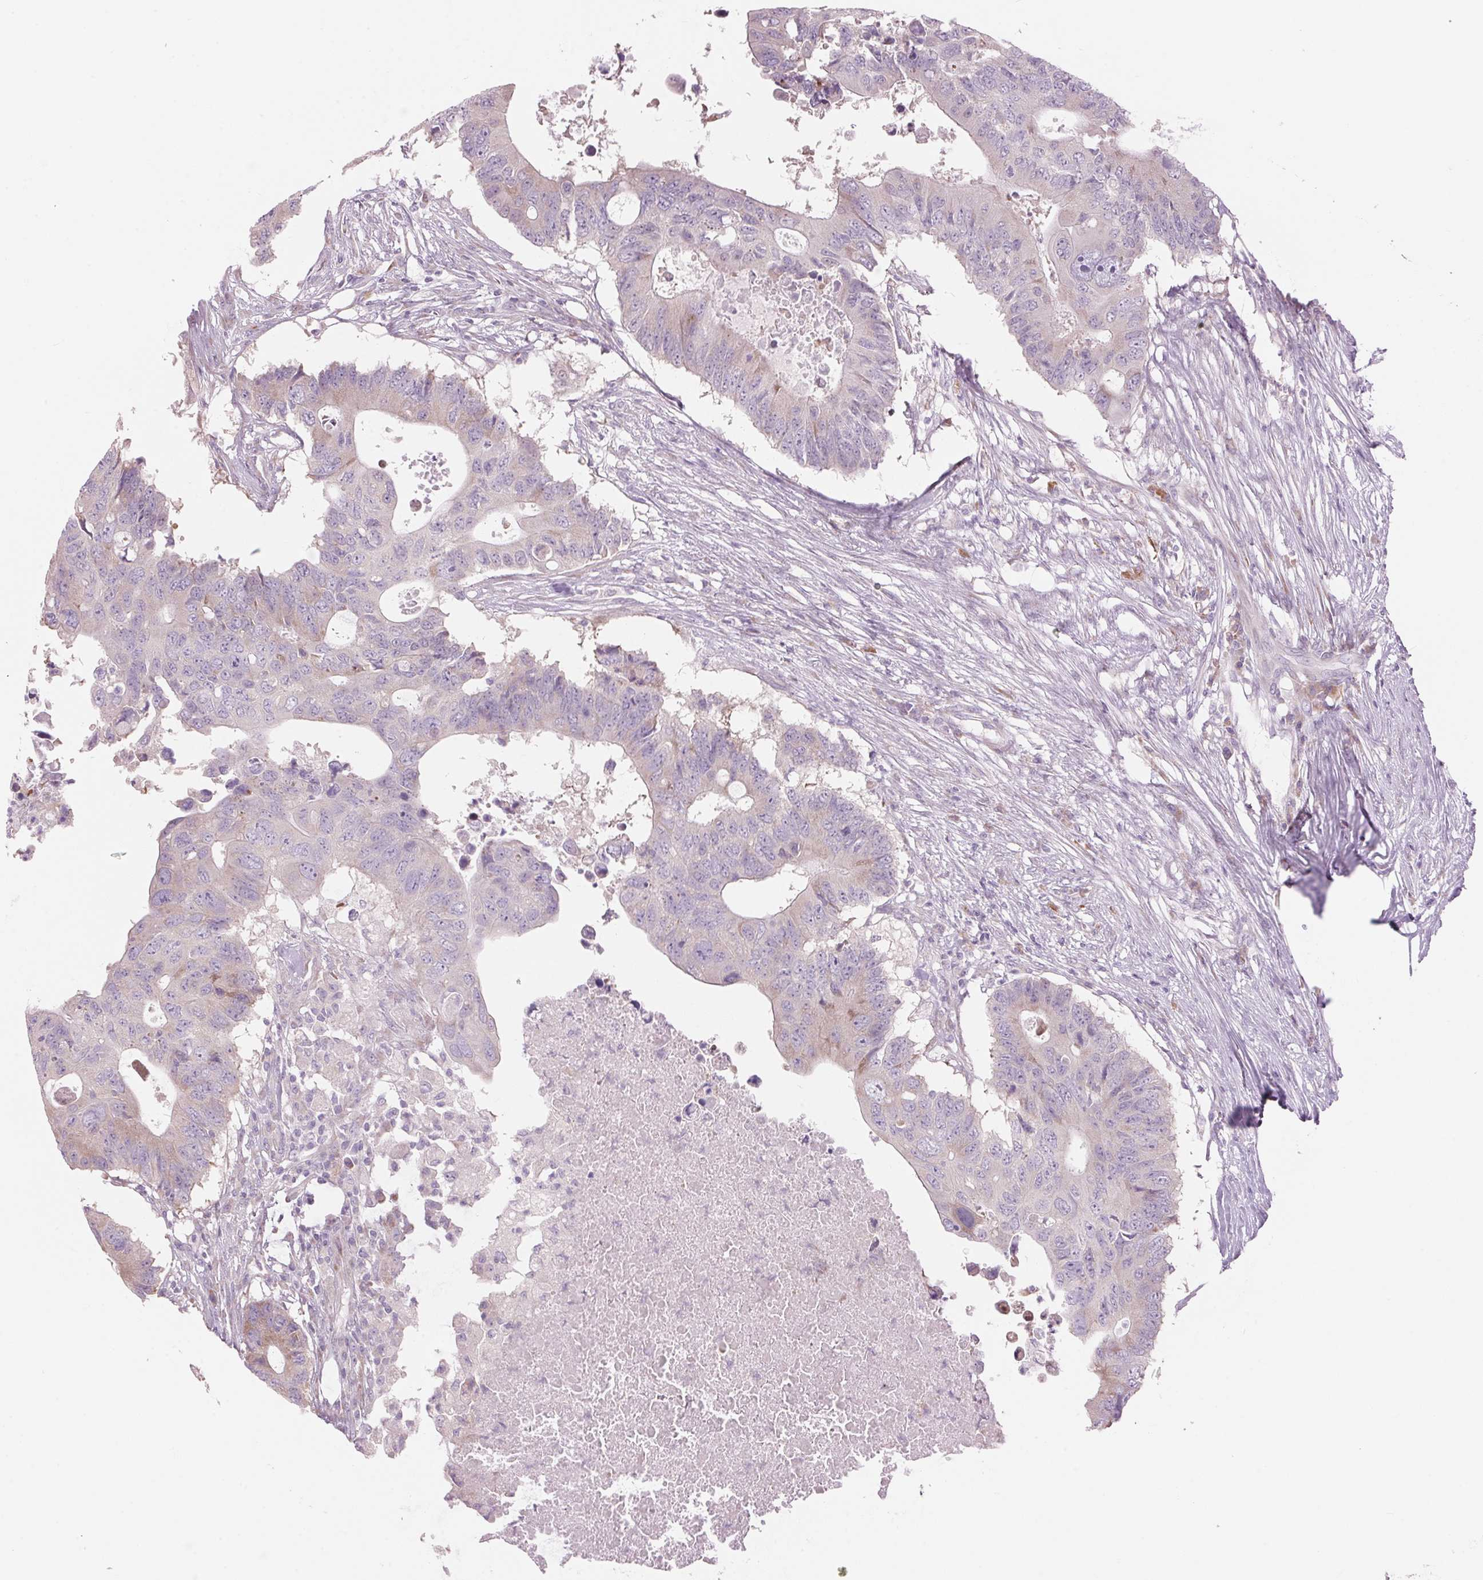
{"staining": {"intensity": "weak", "quantity": "<25%", "location": "cytoplasmic/membranous"}, "tissue": "colorectal cancer", "cell_type": "Tumor cells", "image_type": "cancer", "snomed": [{"axis": "morphology", "description": "Adenocarcinoma, NOS"}, {"axis": "topography", "description": "Colon"}], "caption": "Tumor cells show no significant protein positivity in colorectal cancer (adenocarcinoma).", "gene": "GNMT", "patient": {"sex": "male", "age": 71}}